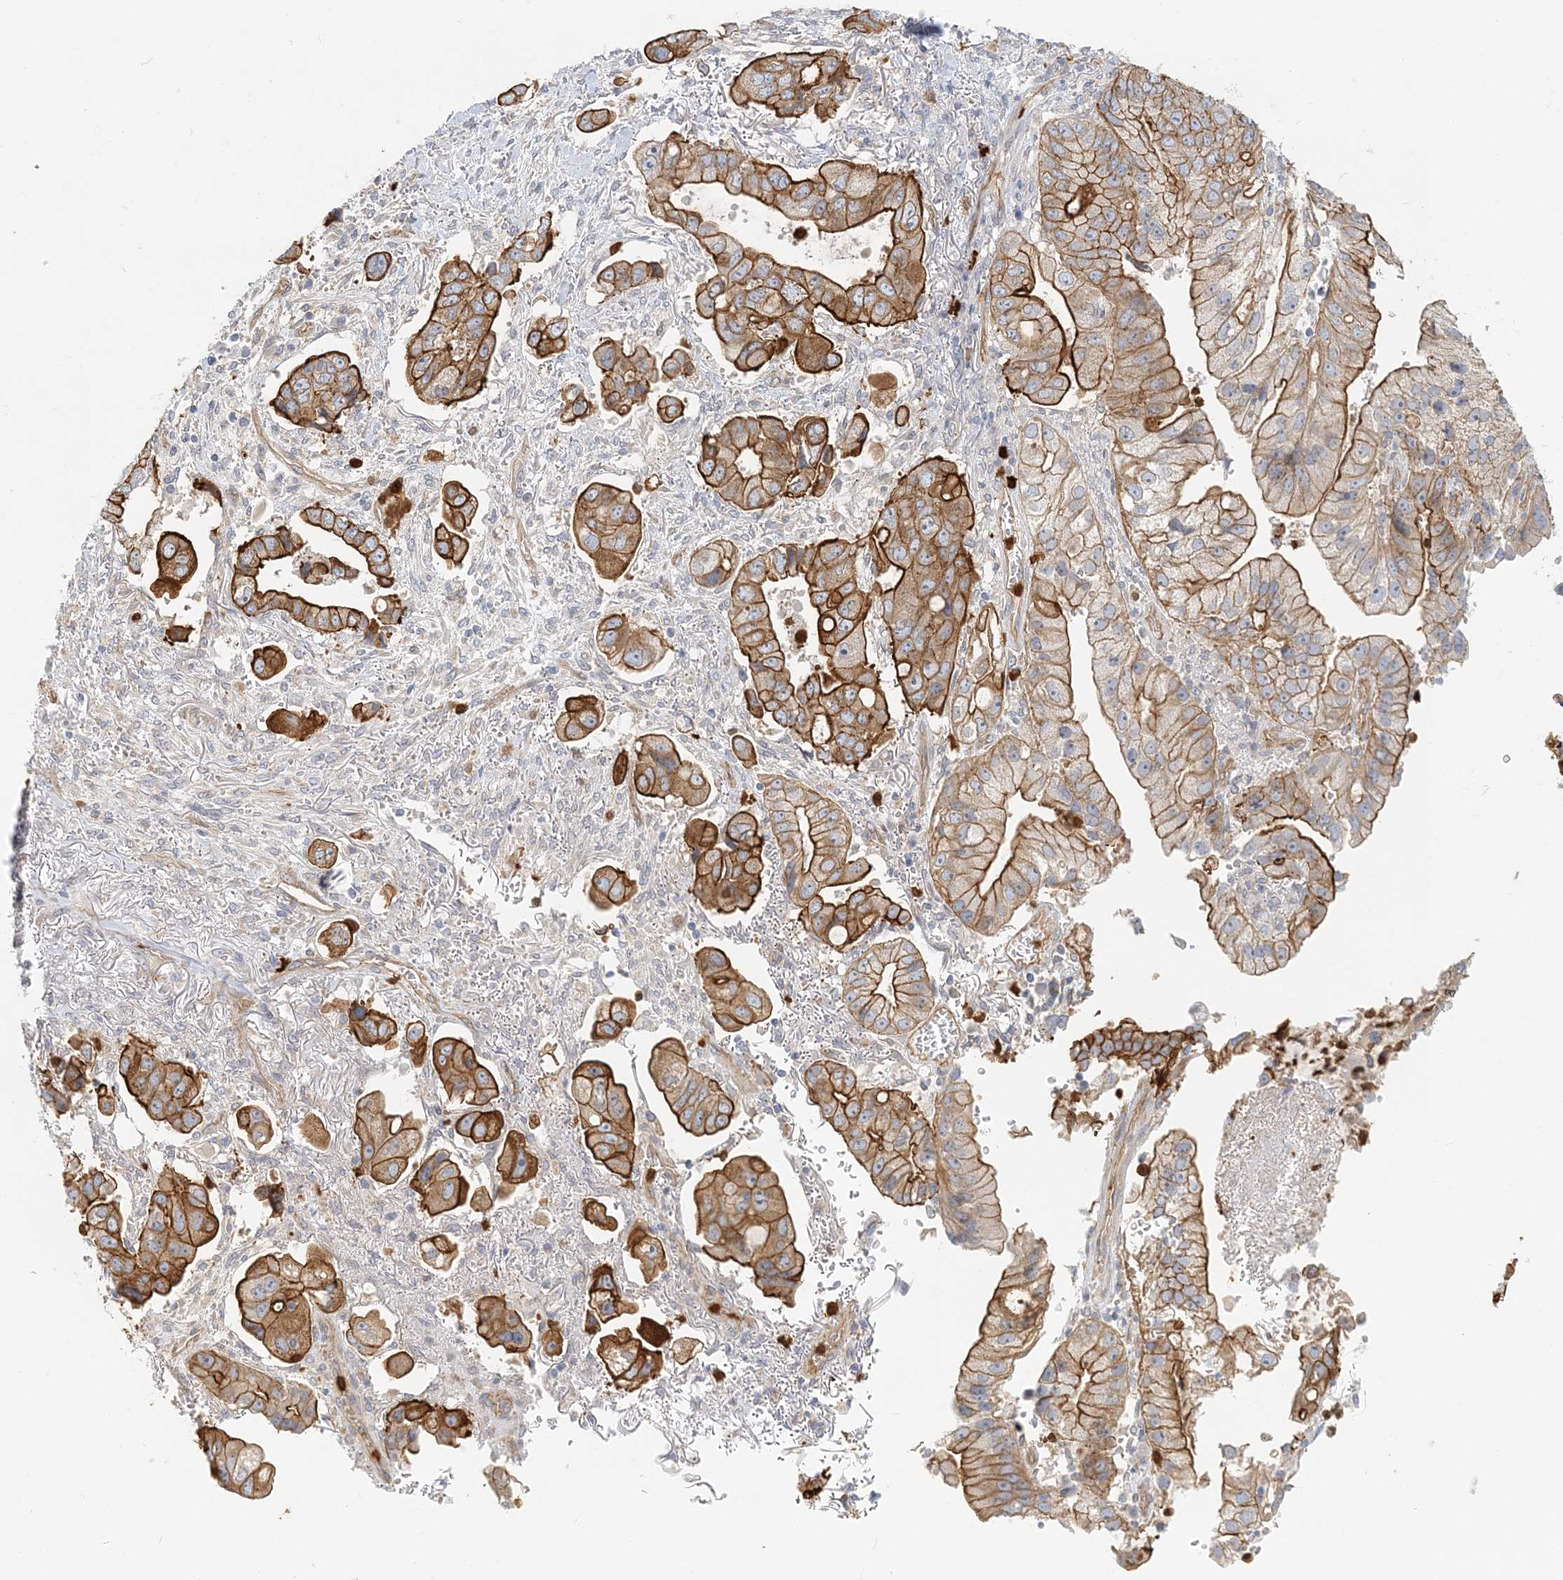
{"staining": {"intensity": "strong", "quantity": ">75%", "location": "cytoplasmic/membranous"}, "tissue": "stomach cancer", "cell_type": "Tumor cells", "image_type": "cancer", "snomed": [{"axis": "morphology", "description": "Adenocarcinoma, NOS"}, {"axis": "topography", "description": "Stomach"}], "caption": "Brown immunohistochemical staining in human adenocarcinoma (stomach) displays strong cytoplasmic/membranous expression in approximately >75% of tumor cells.", "gene": "DNAH1", "patient": {"sex": "male", "age": 62}}